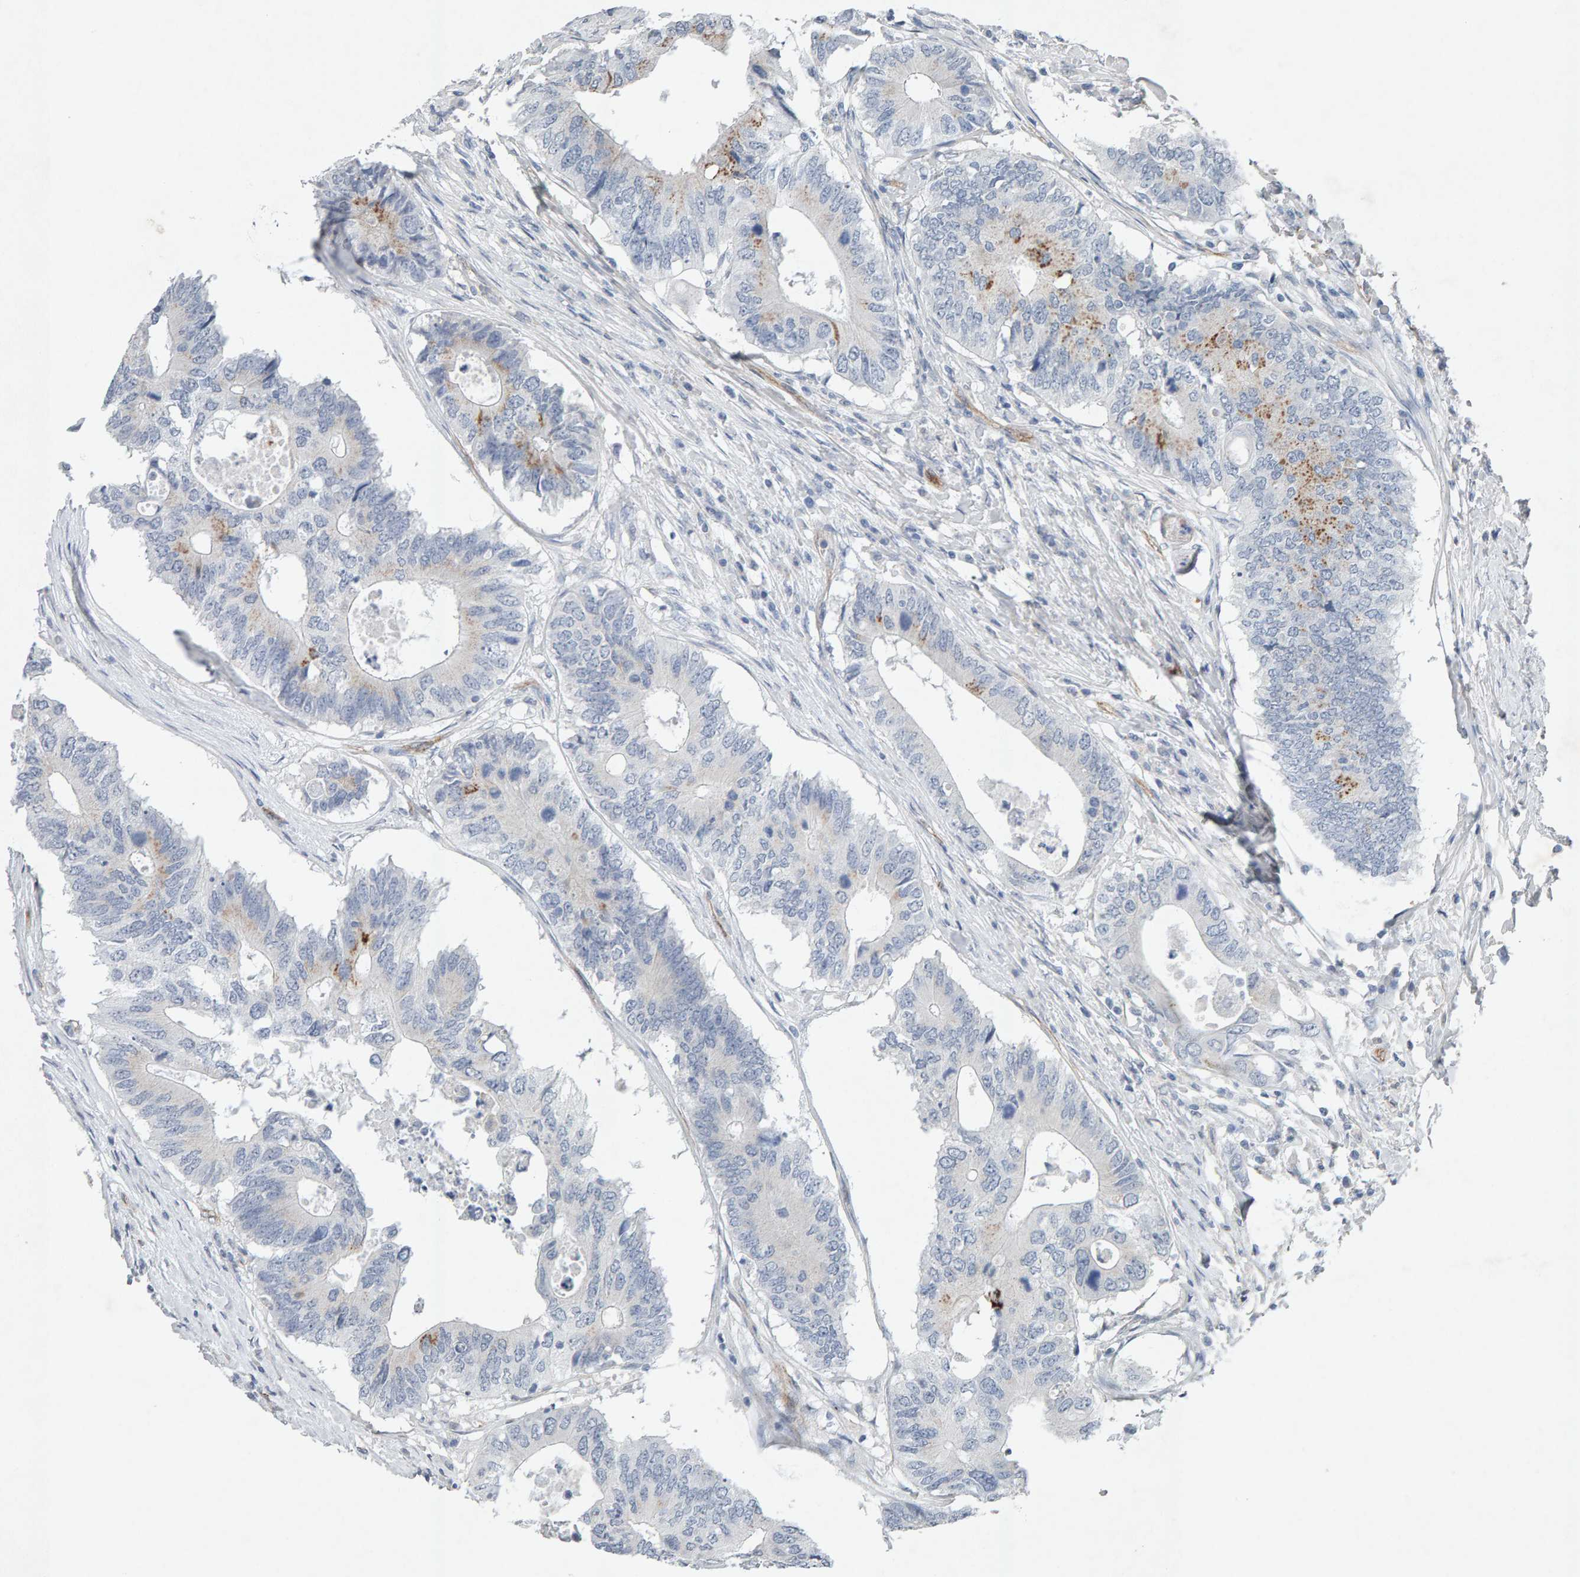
{"staining": {"intensity": "moderate", "quantity": "<25%", "location": "cytoplasmic/membranous"}, "tissue": "colorectal cancer", "cell_type": "Tumor cells", "image_type": "cancer", "snomed": [{"axis": "morphology", "description": "Adenocarcinoma, NOS"}, {"axis": "topography", "description": "Colon"}], "caption": "Immunohistochemistry of colorectal cancer (adenocarcinoma) exhibits low levels of moderate cytoplasmic/membranous positivity in approximately <25% of tumor cells. Immunohistochemistry (ihc) stains the protein in brown and the nuclei are stained blue.", "gene": "PTPRM", "patient": {"sex": "male", "age": 71}}